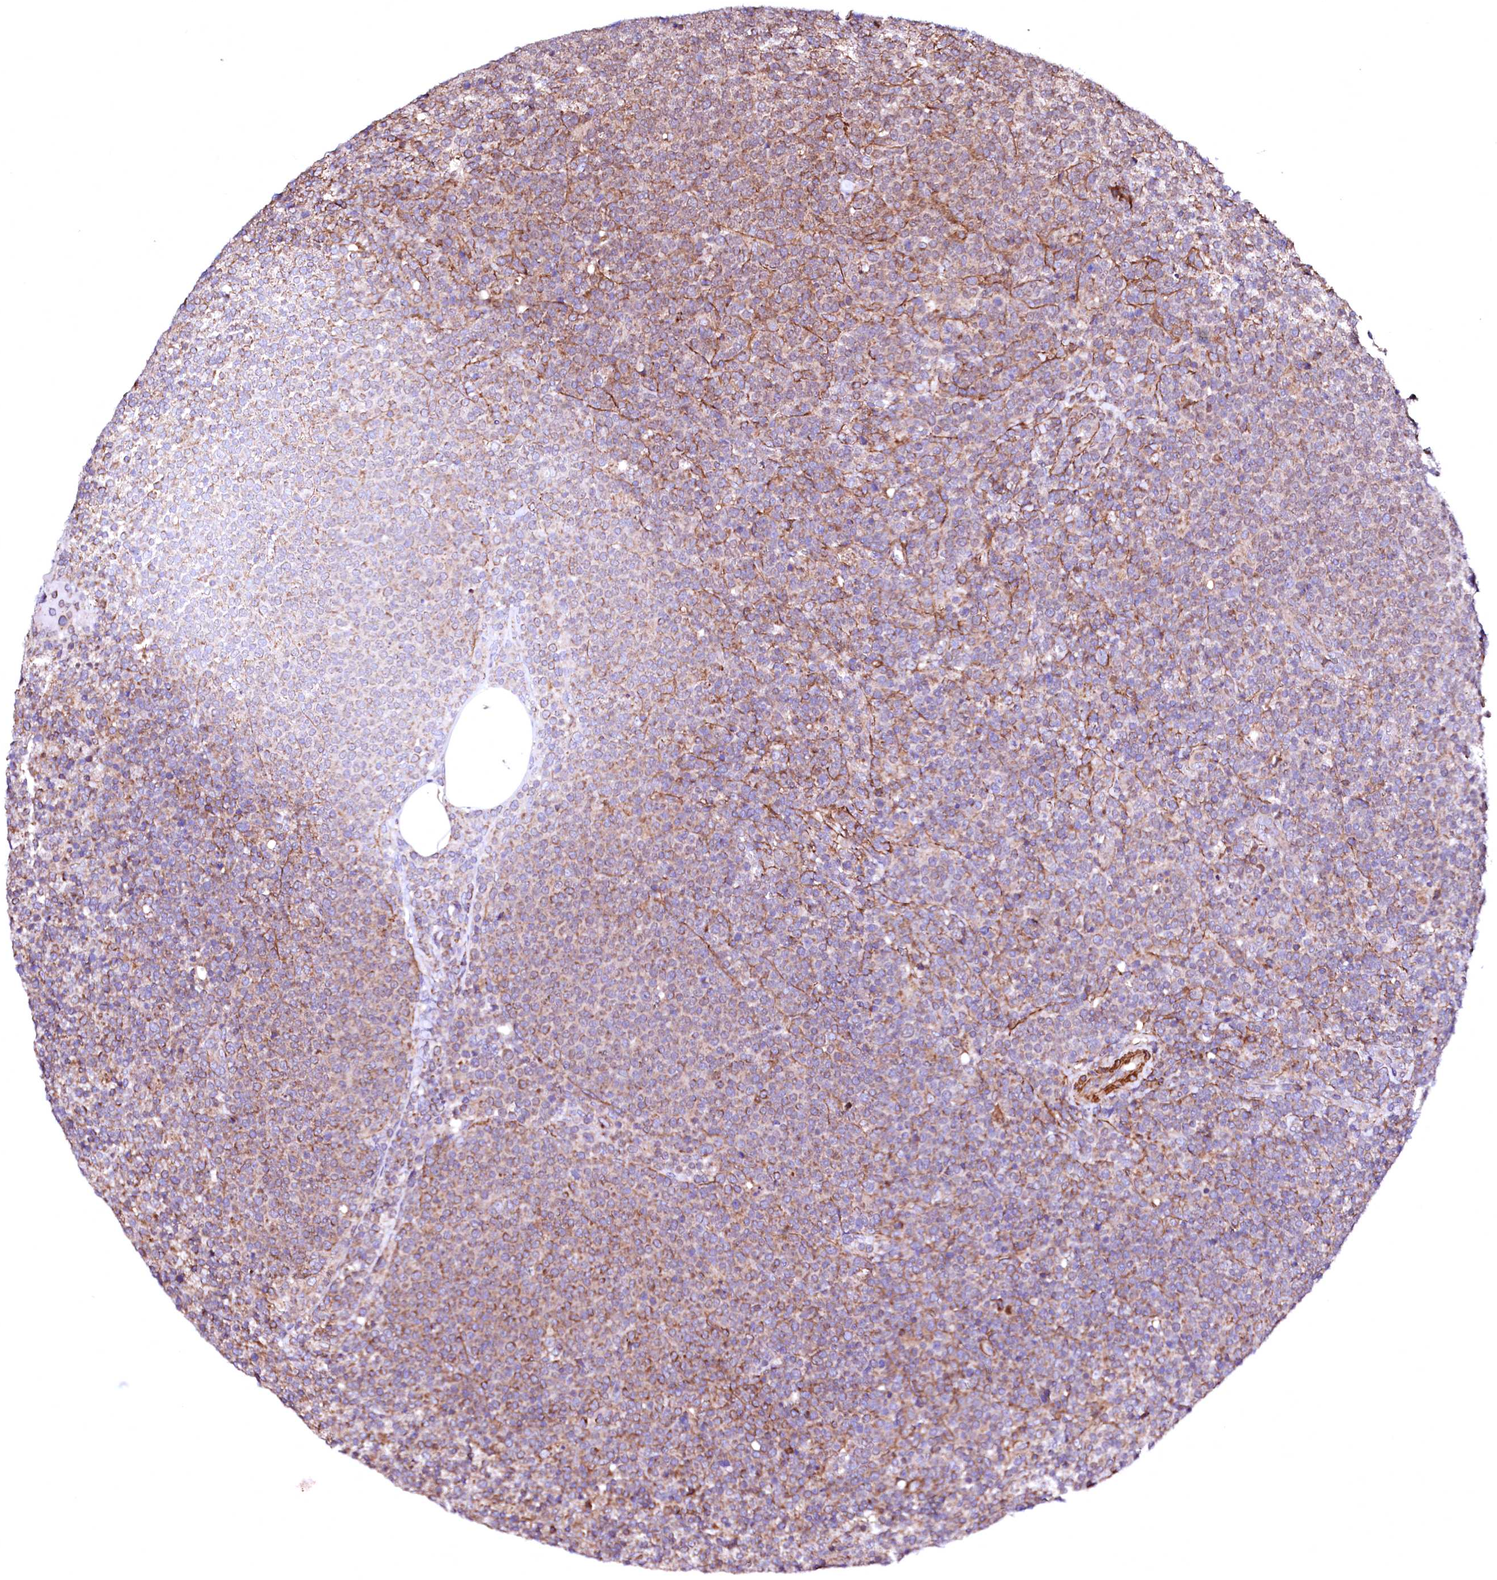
{"staining": {"intensity": "moderate", "quantity": "<25%", "location": "cytoplasmic/membranous"}, "tissue": "lymphoma", "cell_type": "Tumor cells", "image_type": "cancer", "snomed": [{"axis": "morphology", "description": "Malignant lymphoma, non-Hodgkin's type, High grade"}, {"axis": "topography", "description": "Lymph node"}], "caption": "Protein staining shows moderate cytoplasmic/membranous staining in about <25% of tumor cells in high-grade malignant lymphoma, non-Hodgkin's type. The staining was performed using DAB to visualize the protein expression in brown, while the nuclei were stained in blue with hematoxylin (Magnification: 20x).", "gene": "GPR176", "patient": {"sex": "male", "age": 61}}